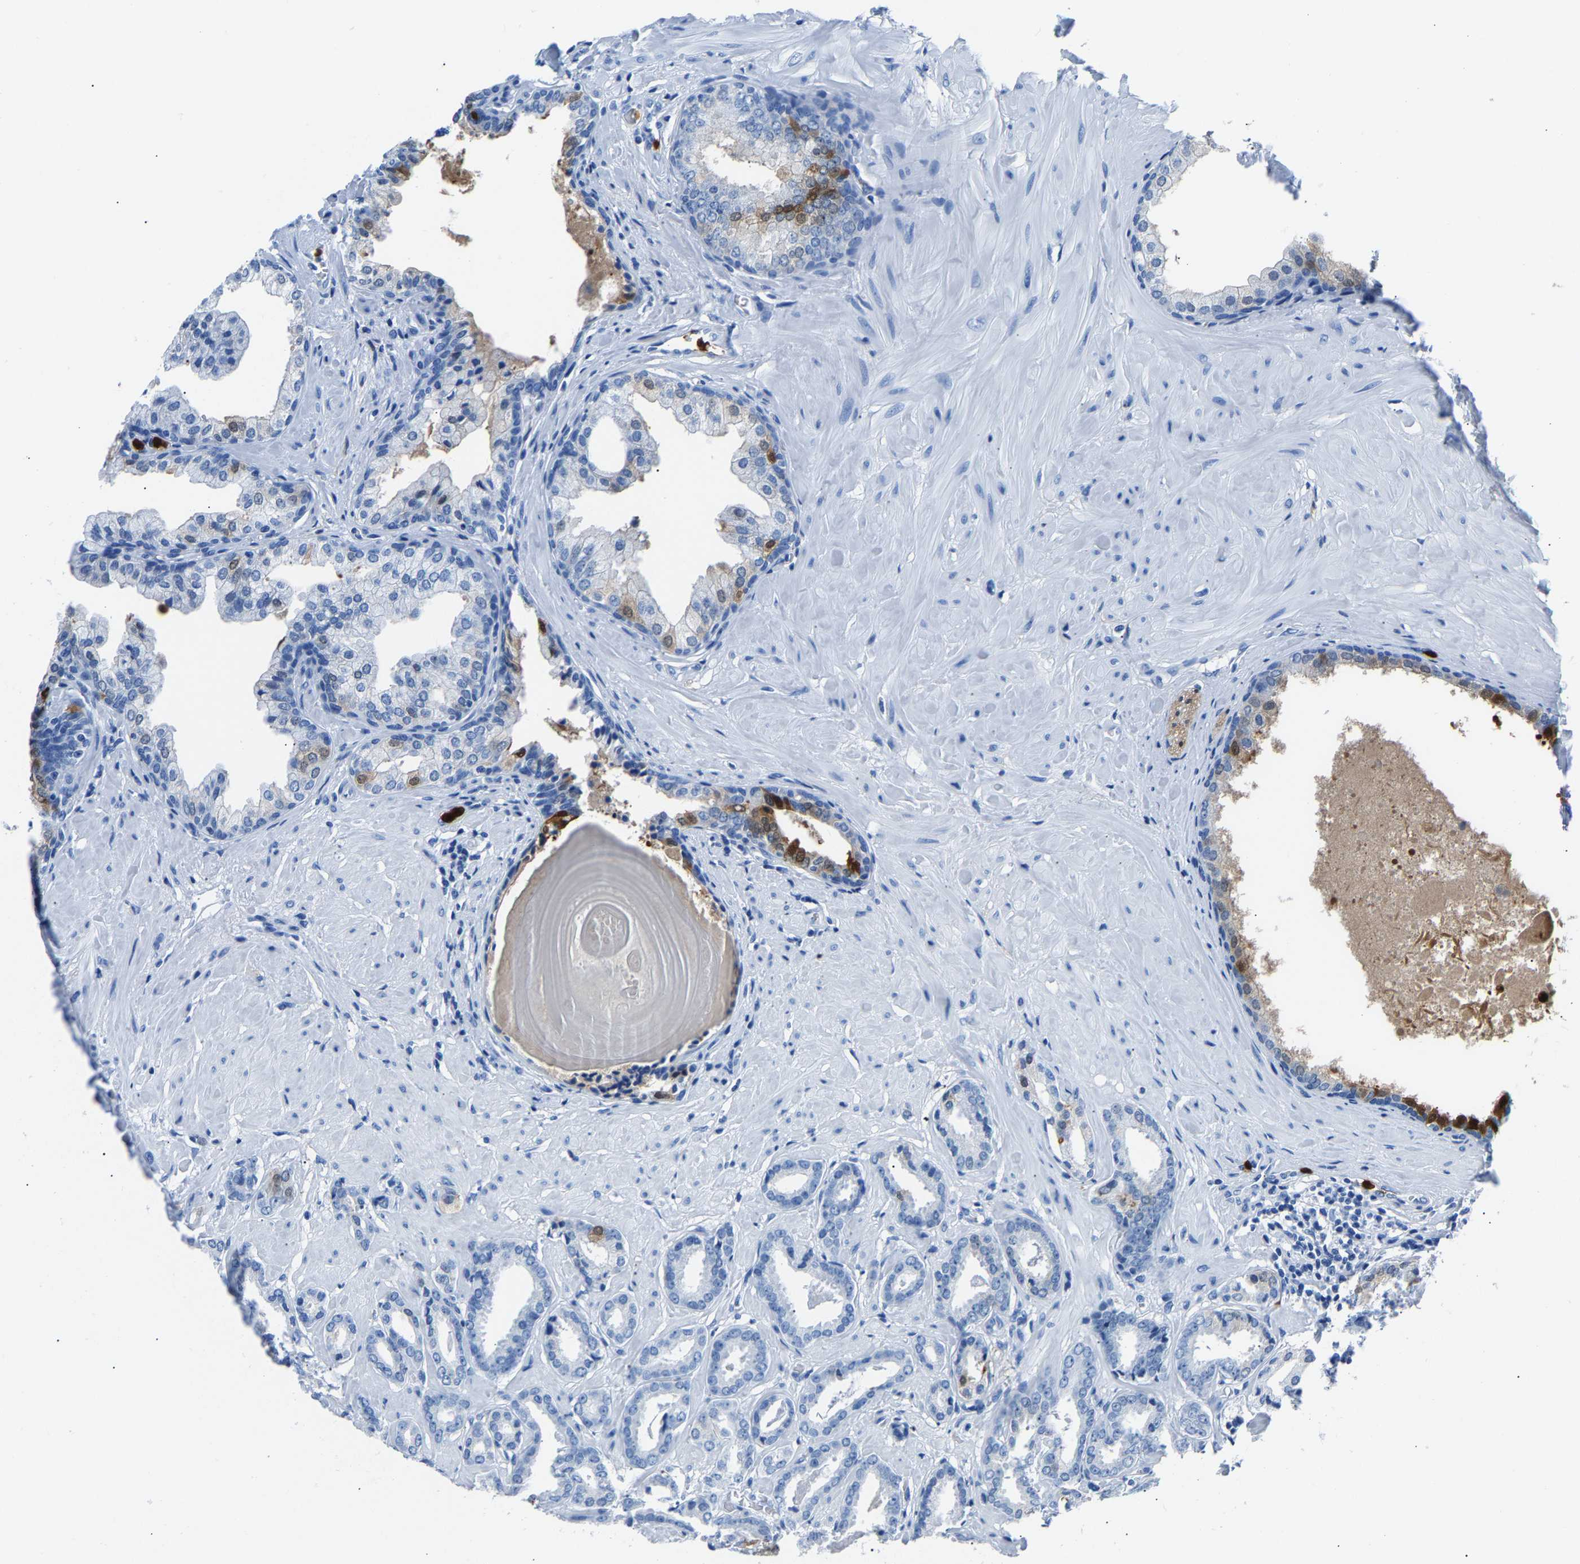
{"staining": {"intensity": "negative", "quantity": "none", "location": "none"}, "tissue": "prostate cancer", "cell_type": "Tumor cells", "image_type": "cancer", "snomed": [{"axis": "morphology", "description": "Adenocarcinoma, Low grade"}, {"axis": "topography", "description": "Prostate"}], "caption": "The histopathology image displays no staining of tumor cells in prostate low-grade adenocarcinoma.", "gene": "S100P", "patient": {"sex": "male", "age": 53}}